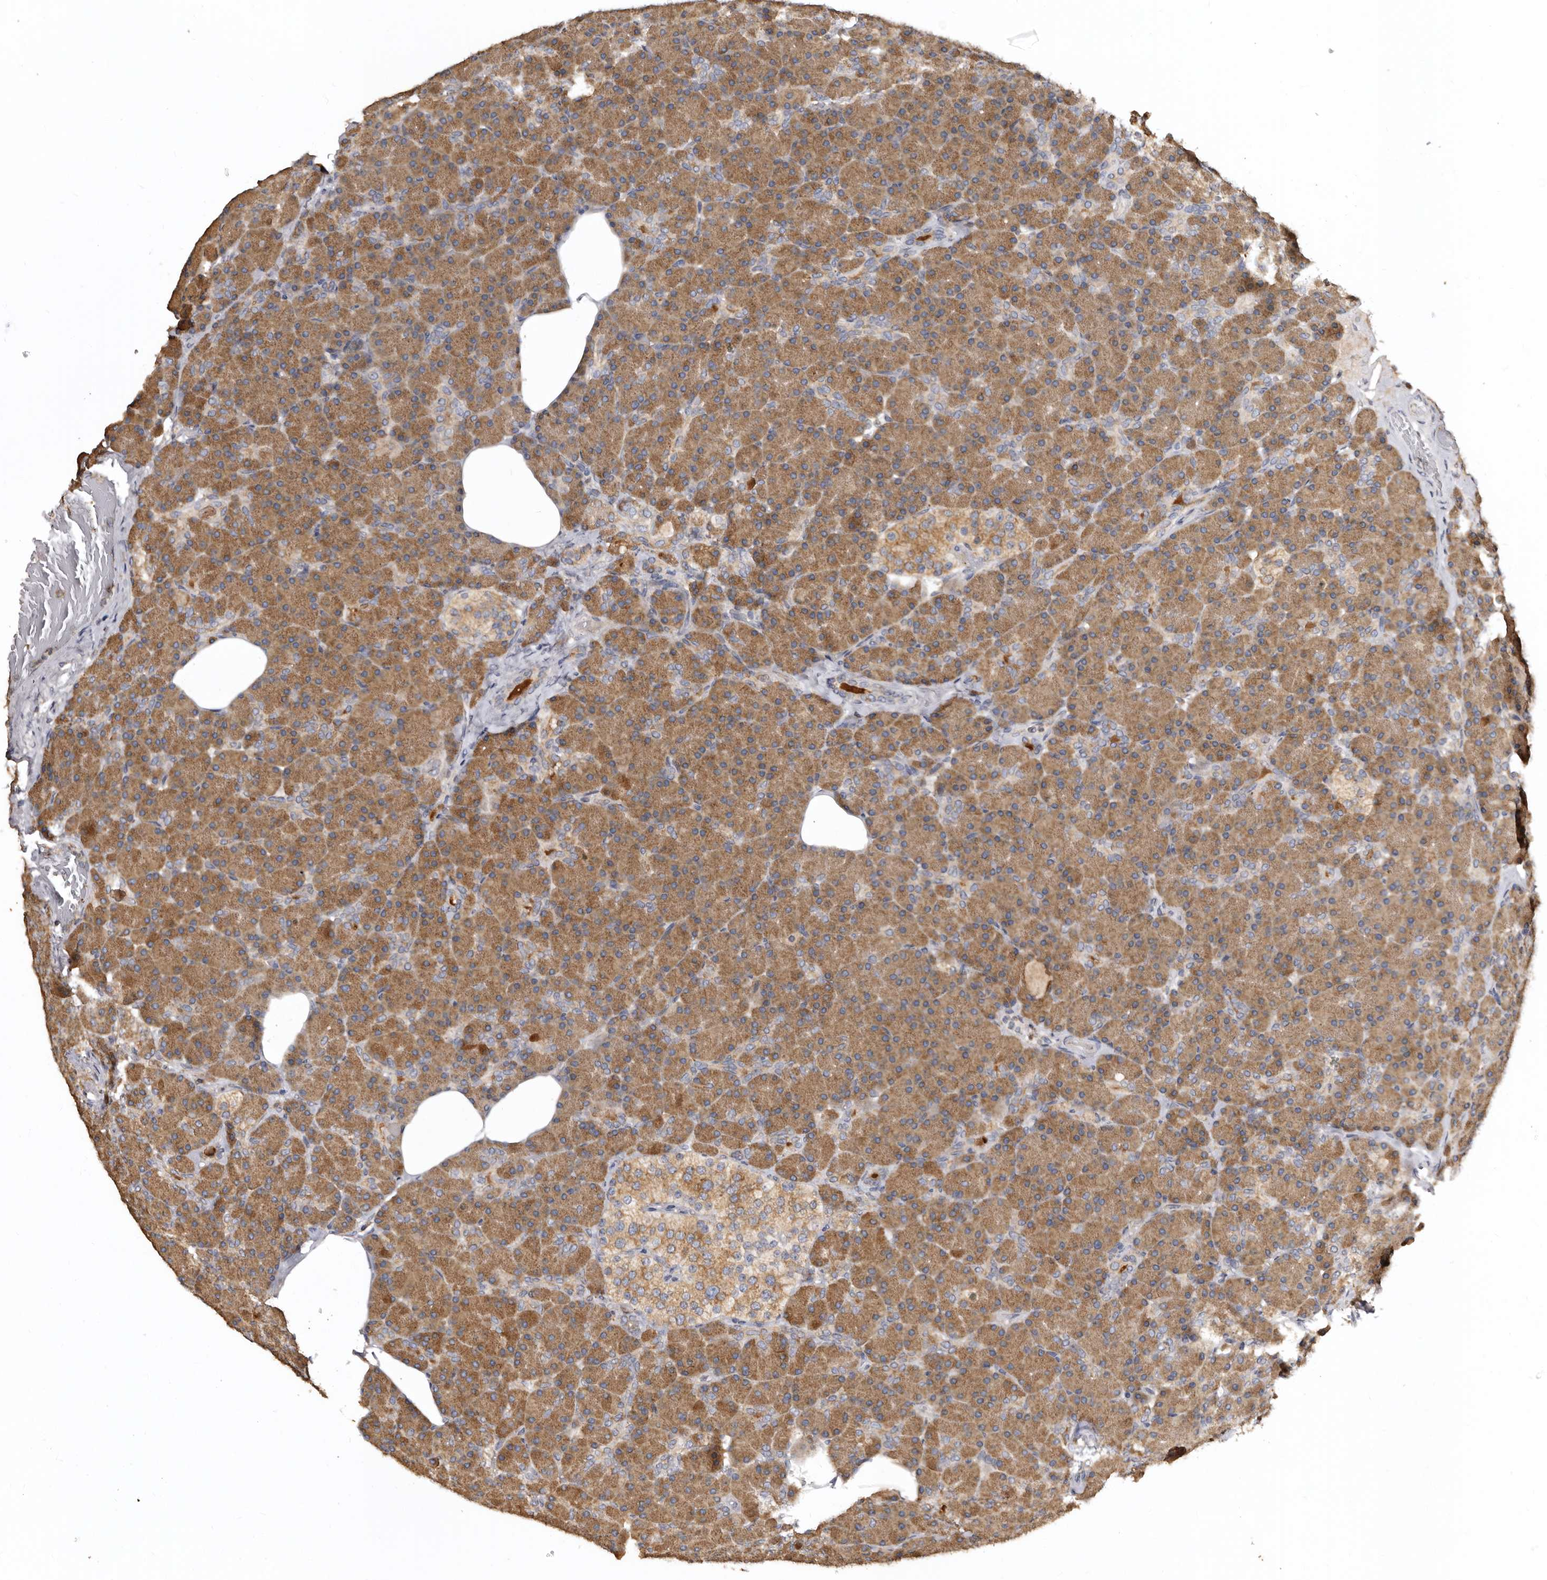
{"staining": {"intensity": "moderate", "quantity": ">75%", "location": "cytoplasmic/membranous"}, "tissue": "pancreas", "cell_type": "Exocrine glandular cells", "image_type": "normal", "snomed": [{"axis": "morphology", "description": "Normal tissue, NOS"}, {"axis": "topography", "description": "Pancreas"}], "caption": "Immunohistochemical staining of benign human pancreas exhibits >75% levels of moderate cytoplasmic/membranous protein expression in about >75% of exocrine glandular cells.", "gene": "INKA2", "patient": {"sex": "female", "age": 43}}